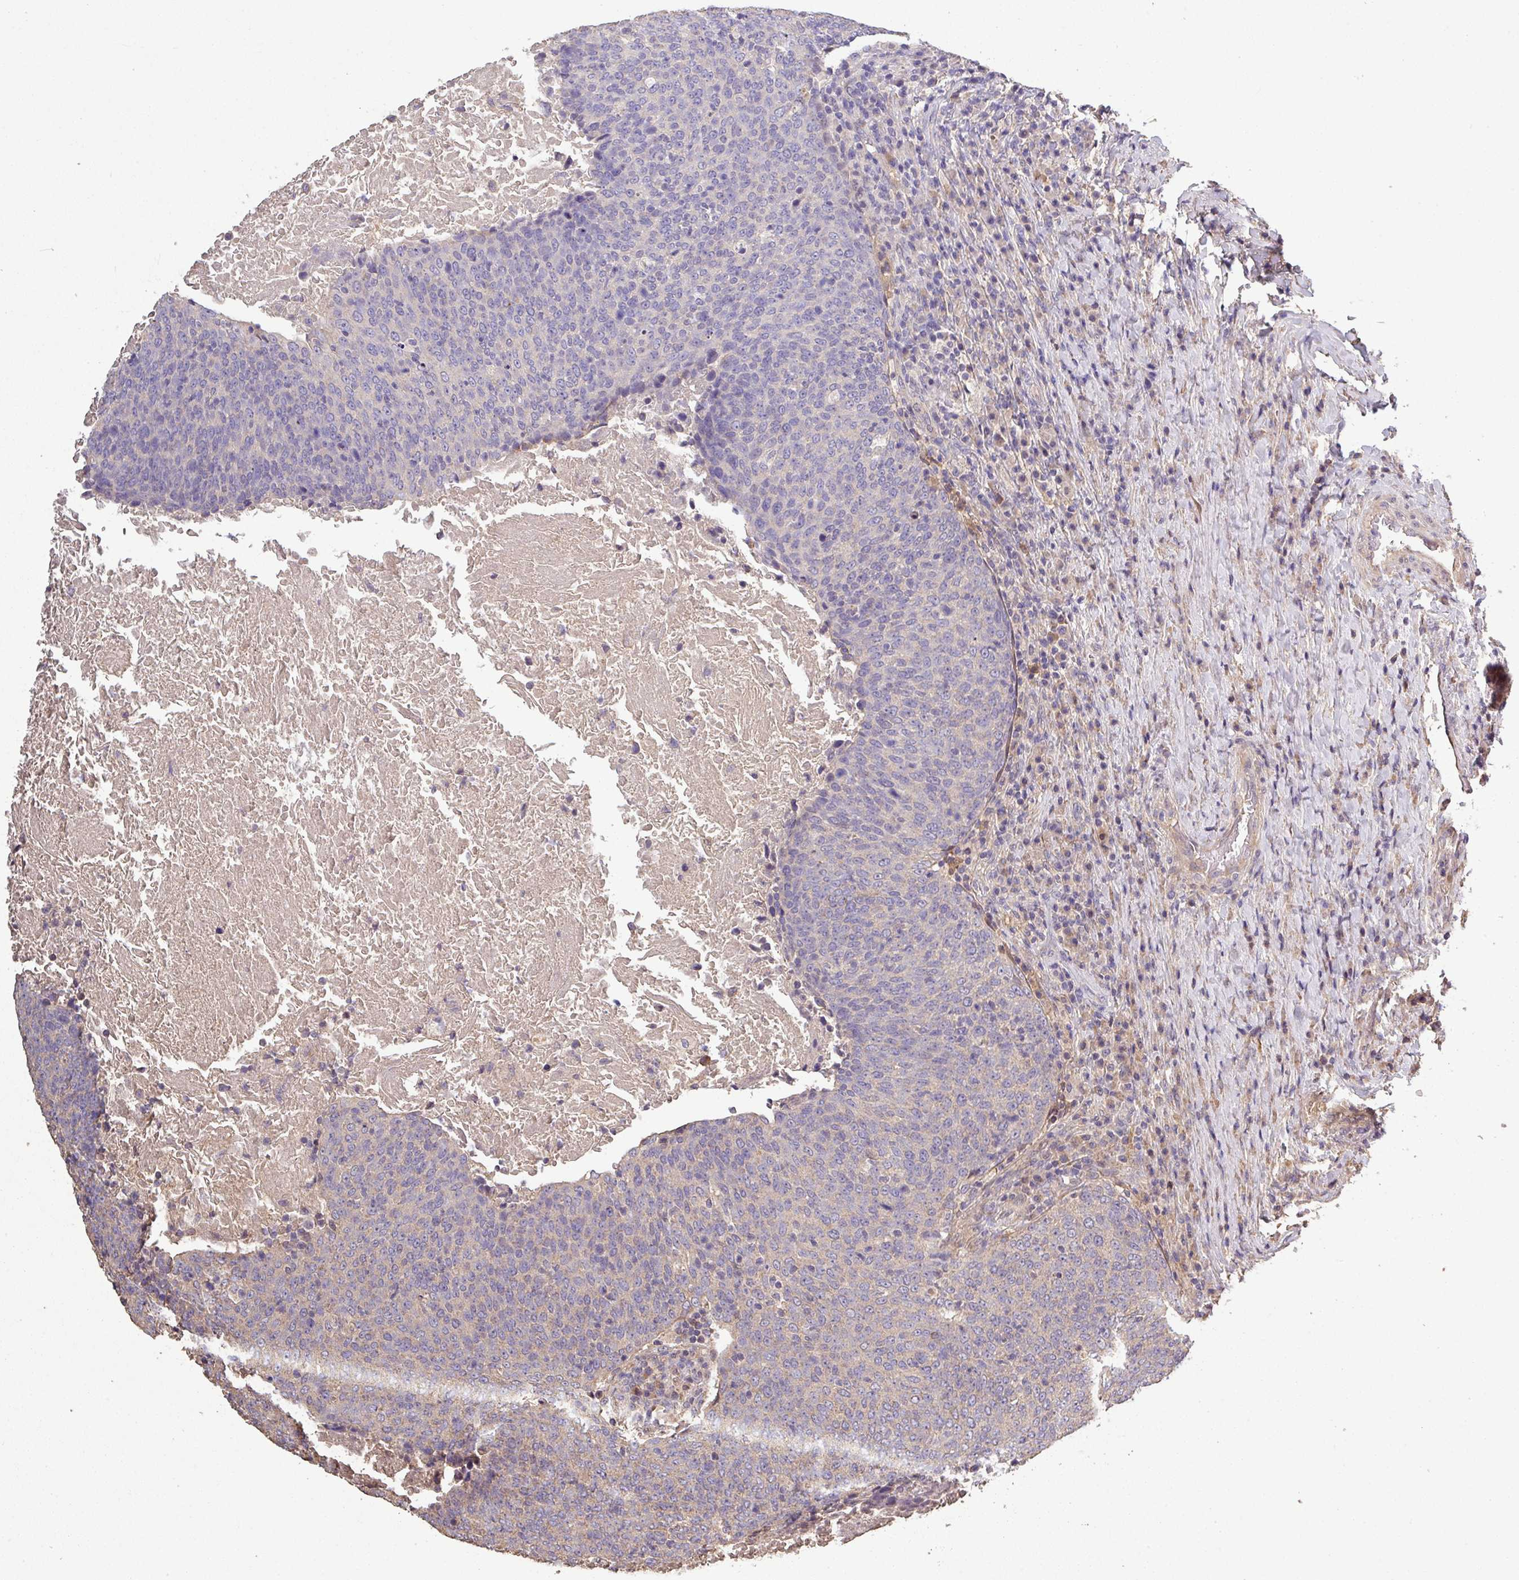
{"staining": {"intensity": "negative", "quantity": "none", "location": "none"}, "tissue": "head and neck cancer", "cell_type": "Tumor cells", "image_type": "cancer", "snomed": [{"axis": "morphology", "description": "Squamous cell carcinoma, NOS"}, {"axis": "morphology", "description": "Squamous cell carcinoma, metastatic, NOS"}, {"axis": "topography", "description": "Lymph node"}, {"axis": "topography", "description": "Head-Neck"}], "caption": "An image of human head and neck squamous cell carcinoma is negative for staining in tumor cells.", "gene": "ISLR", "patient": {"sex": "male", "age": 62}}